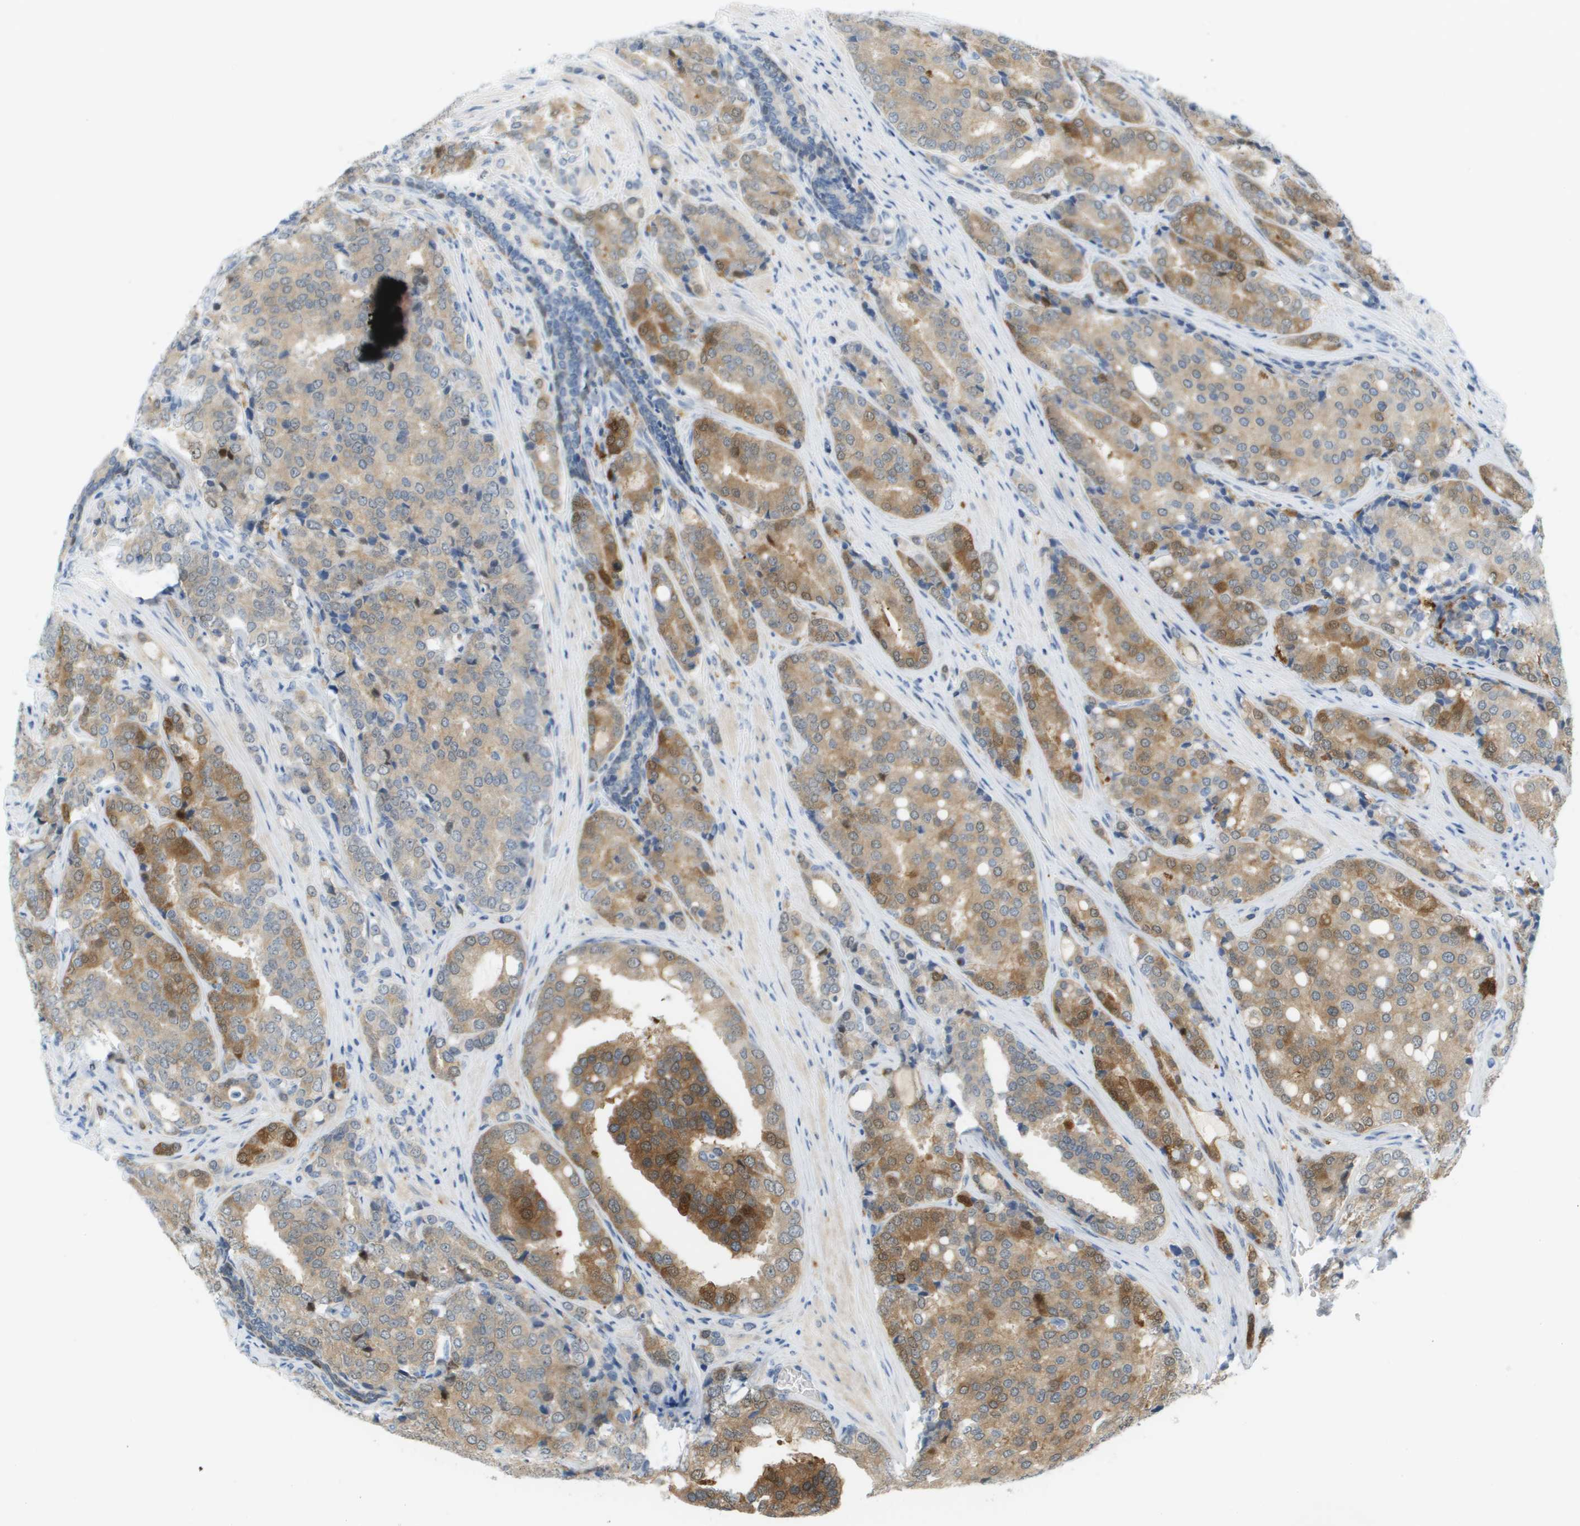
{"staining": {"intensity": "moderate", "quantity": ">75%", "location": "cytoplasmic/membranous"}, "tissue": "prostate cancer", "cell_type": "Tumor cells", "image_type": "cancer", "snomed": [{"axis": "morphology", "description": "Adenocarcinoma, High grade"}, {"axis": "topography", "description": "Prostate"}], "caption": "Brown immunohistochemical staining in human prostate cancer reveals moderate cytoplasmic/membranous staining in about >75% of tumor cells.", "gene": "CUL9", "patient": {"sex": "male", "age": 50}}